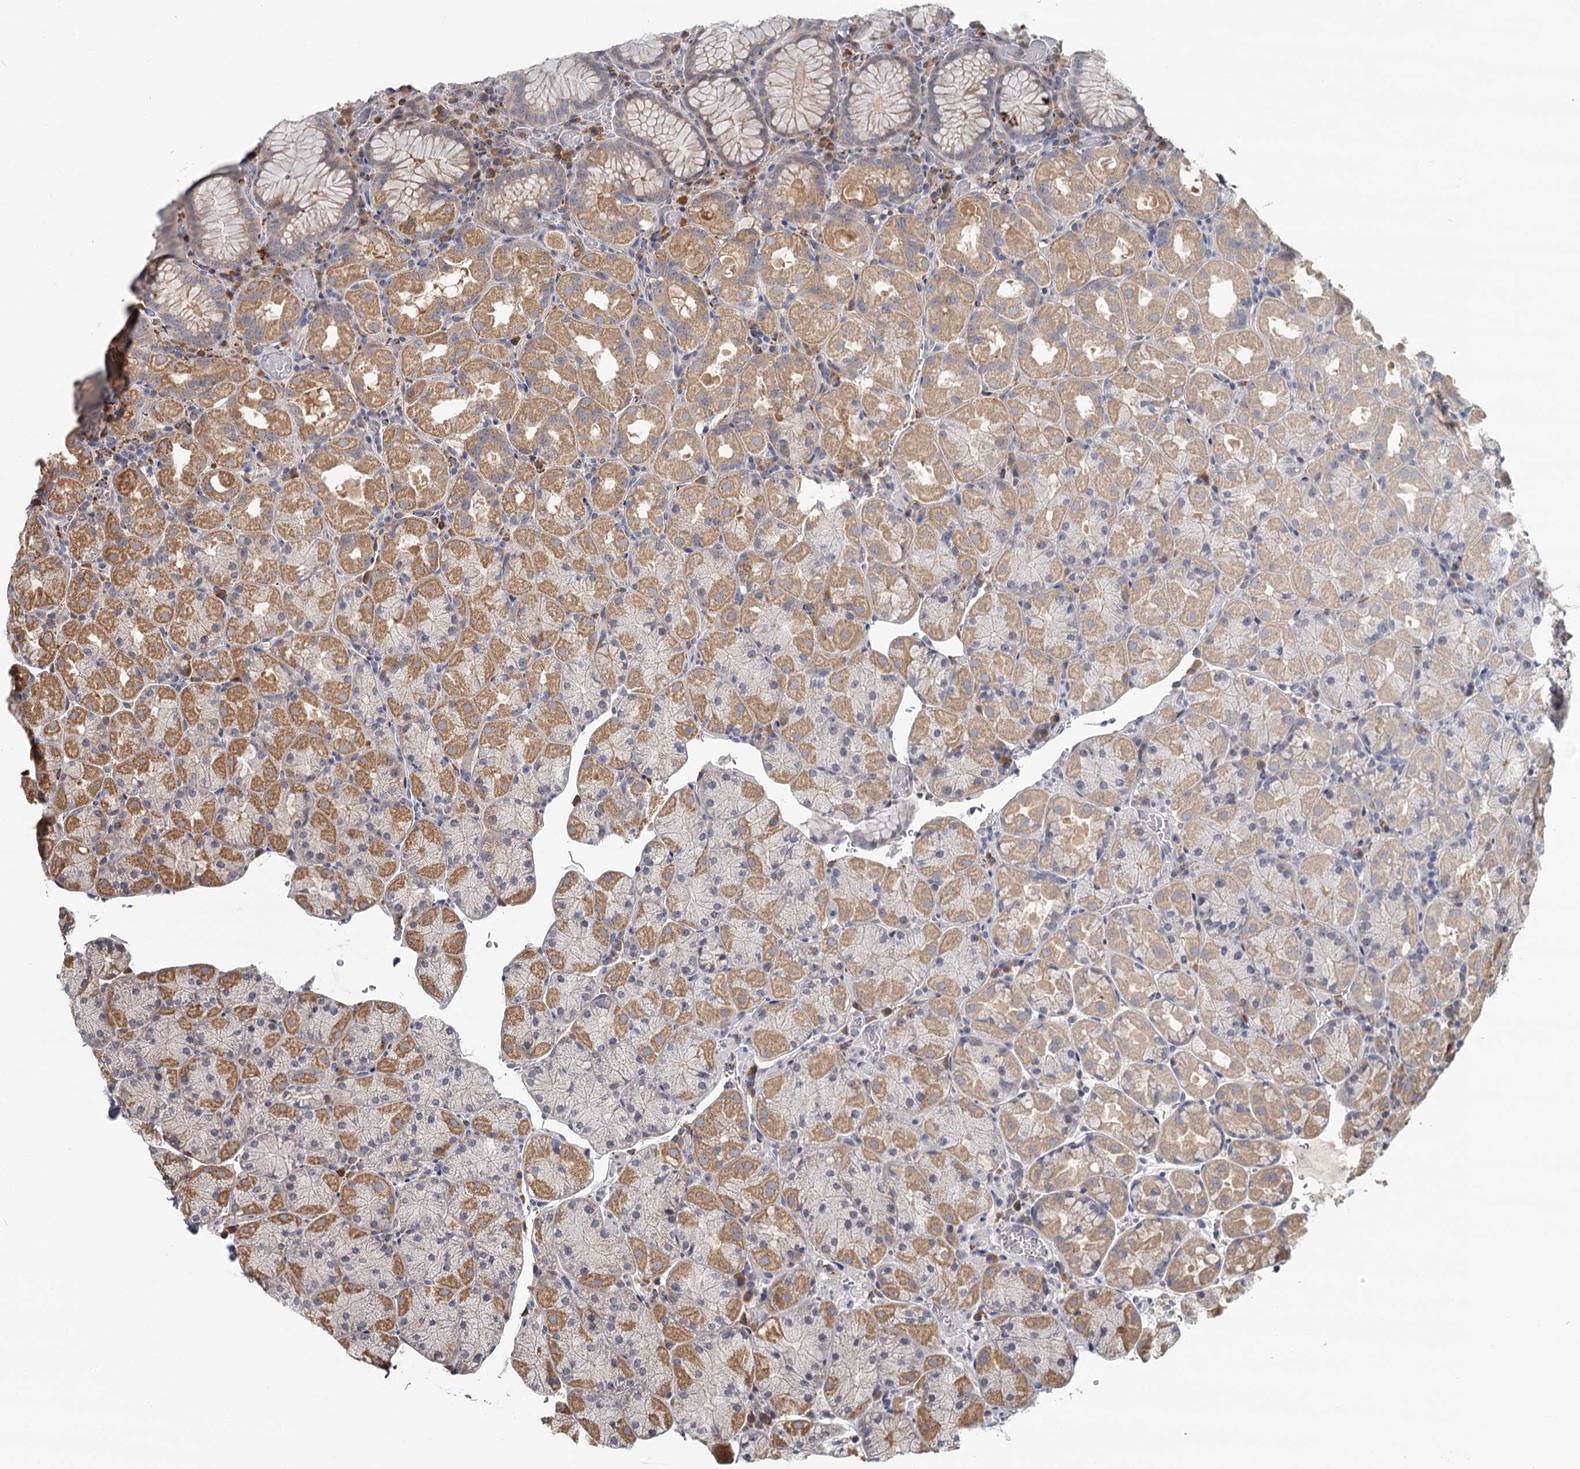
{"staining": {"intensity": "moderate", "quantity": "25%-75%", "location": "cytoplasmic/membranous"}, "tissue": "stomach", "cell_type": "Glandular cells", "image_type": "normal", "snomed": [{"axis": "morphology", "description": "Normal tissue, NOS"}, {"axis": "topography", "description": "Stomach, upper"}, {"axis": "topography", "description": "Stomach, lower"}], "caption": "An image showing moderate cytoplasmic/membranous positivity in approximately 25%-75% of glandular cells in benign stomach, as visualized by brown immunohistochemical staining.", "gene": "CDC123", "patient": {"sex": "male", "age": 80}}